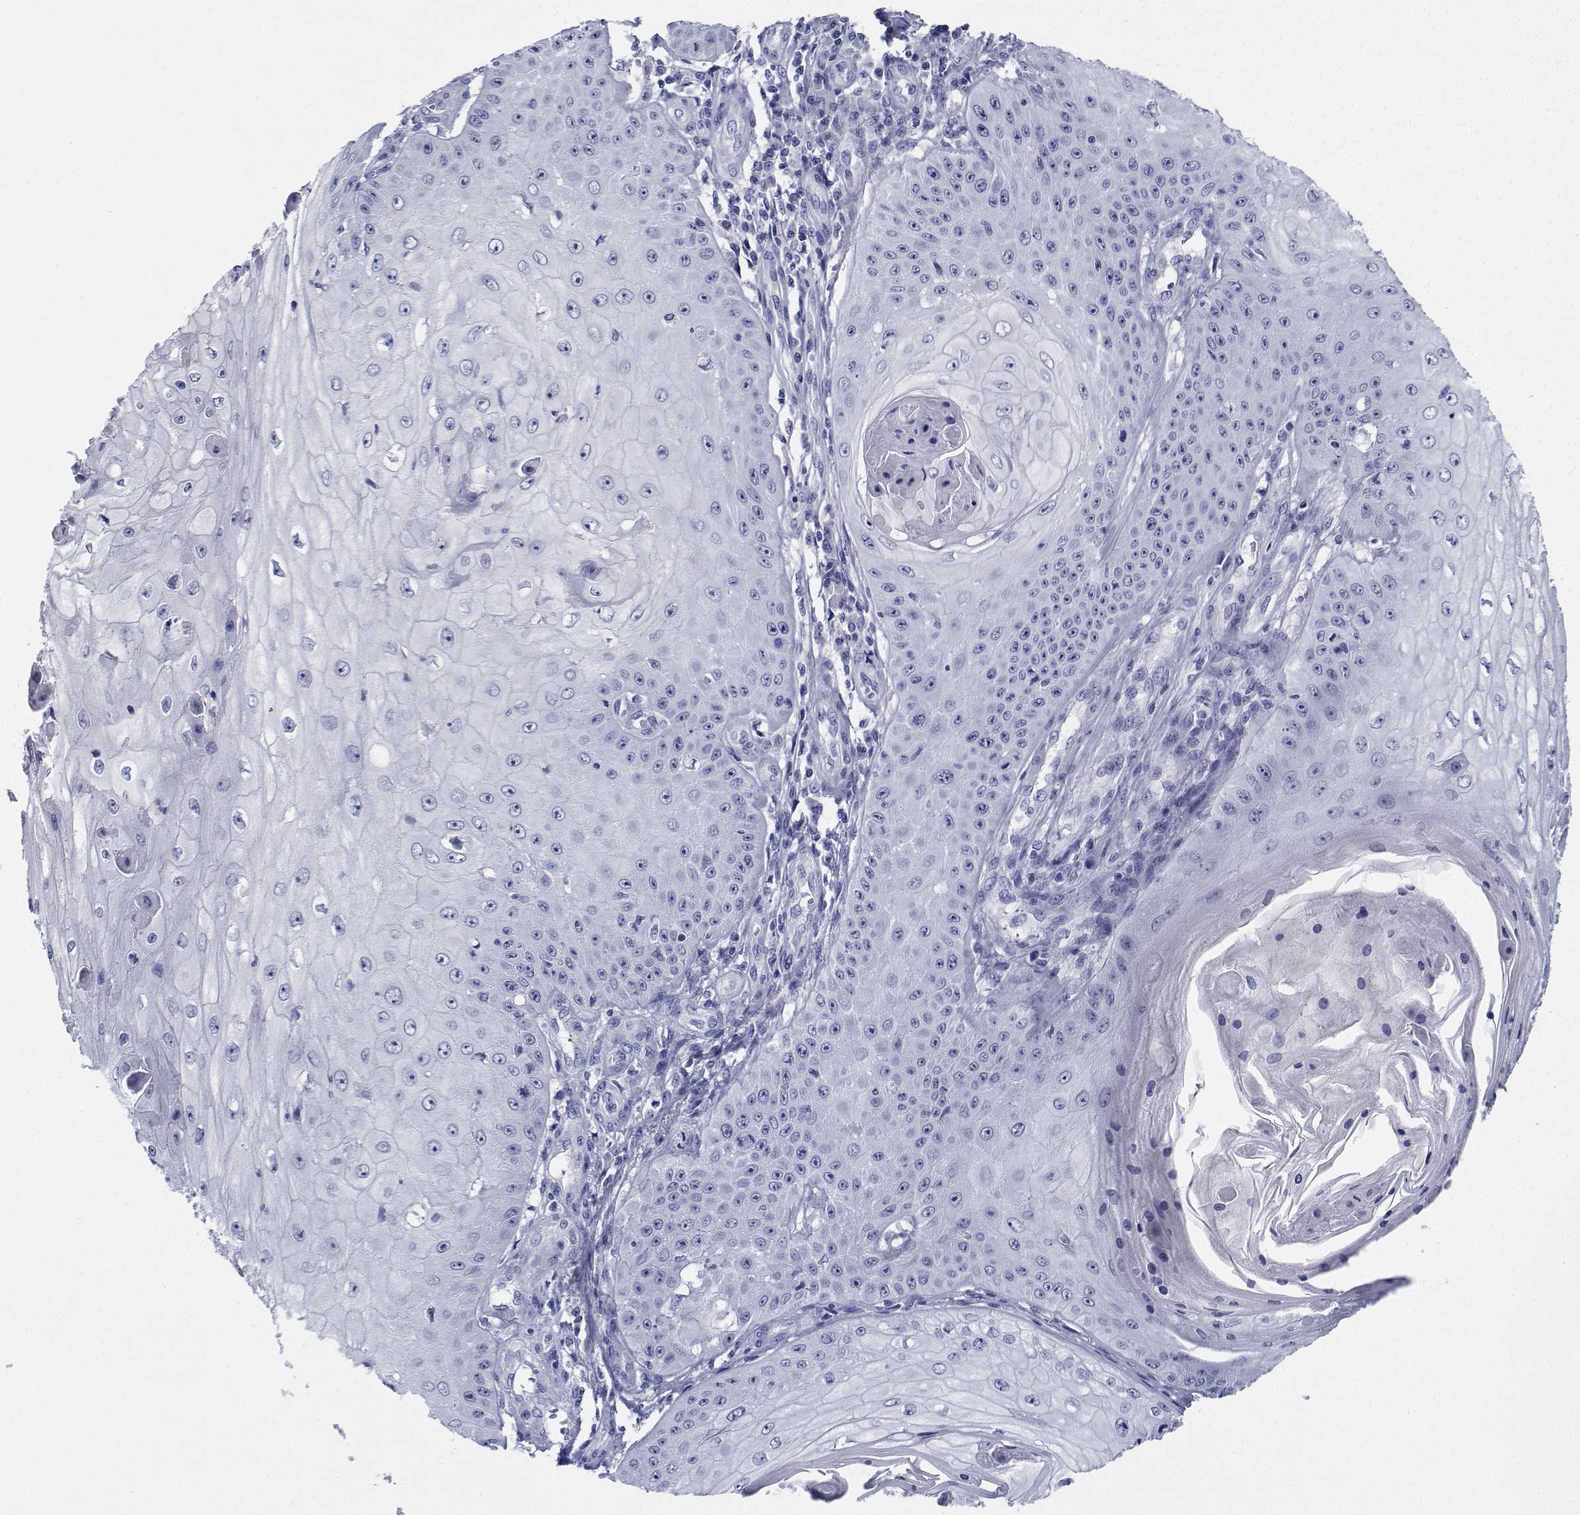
{"staining": {"intensity": "negative", "quantity": "none", "location": "none"}, "tissue": "skin cancer", "cell_type": "Tumor cells", "image_type": "cancer", "snomed": [{"axis": "morphology", "description": "Squamous cell carcinoma, NOS"}, {"axis": "topography", "description": "Skin"}], "caption": "Immunohistochemistry (IHC) image of neoplastic tissue: human skin squamous cell carcinoma stained with DAB (3,3'-diaminobenzidine) exhibits no significant protein positivity in tumor cells.", "gene": "PLXNA4", "patient": {"sex": "male", "age": 70}}